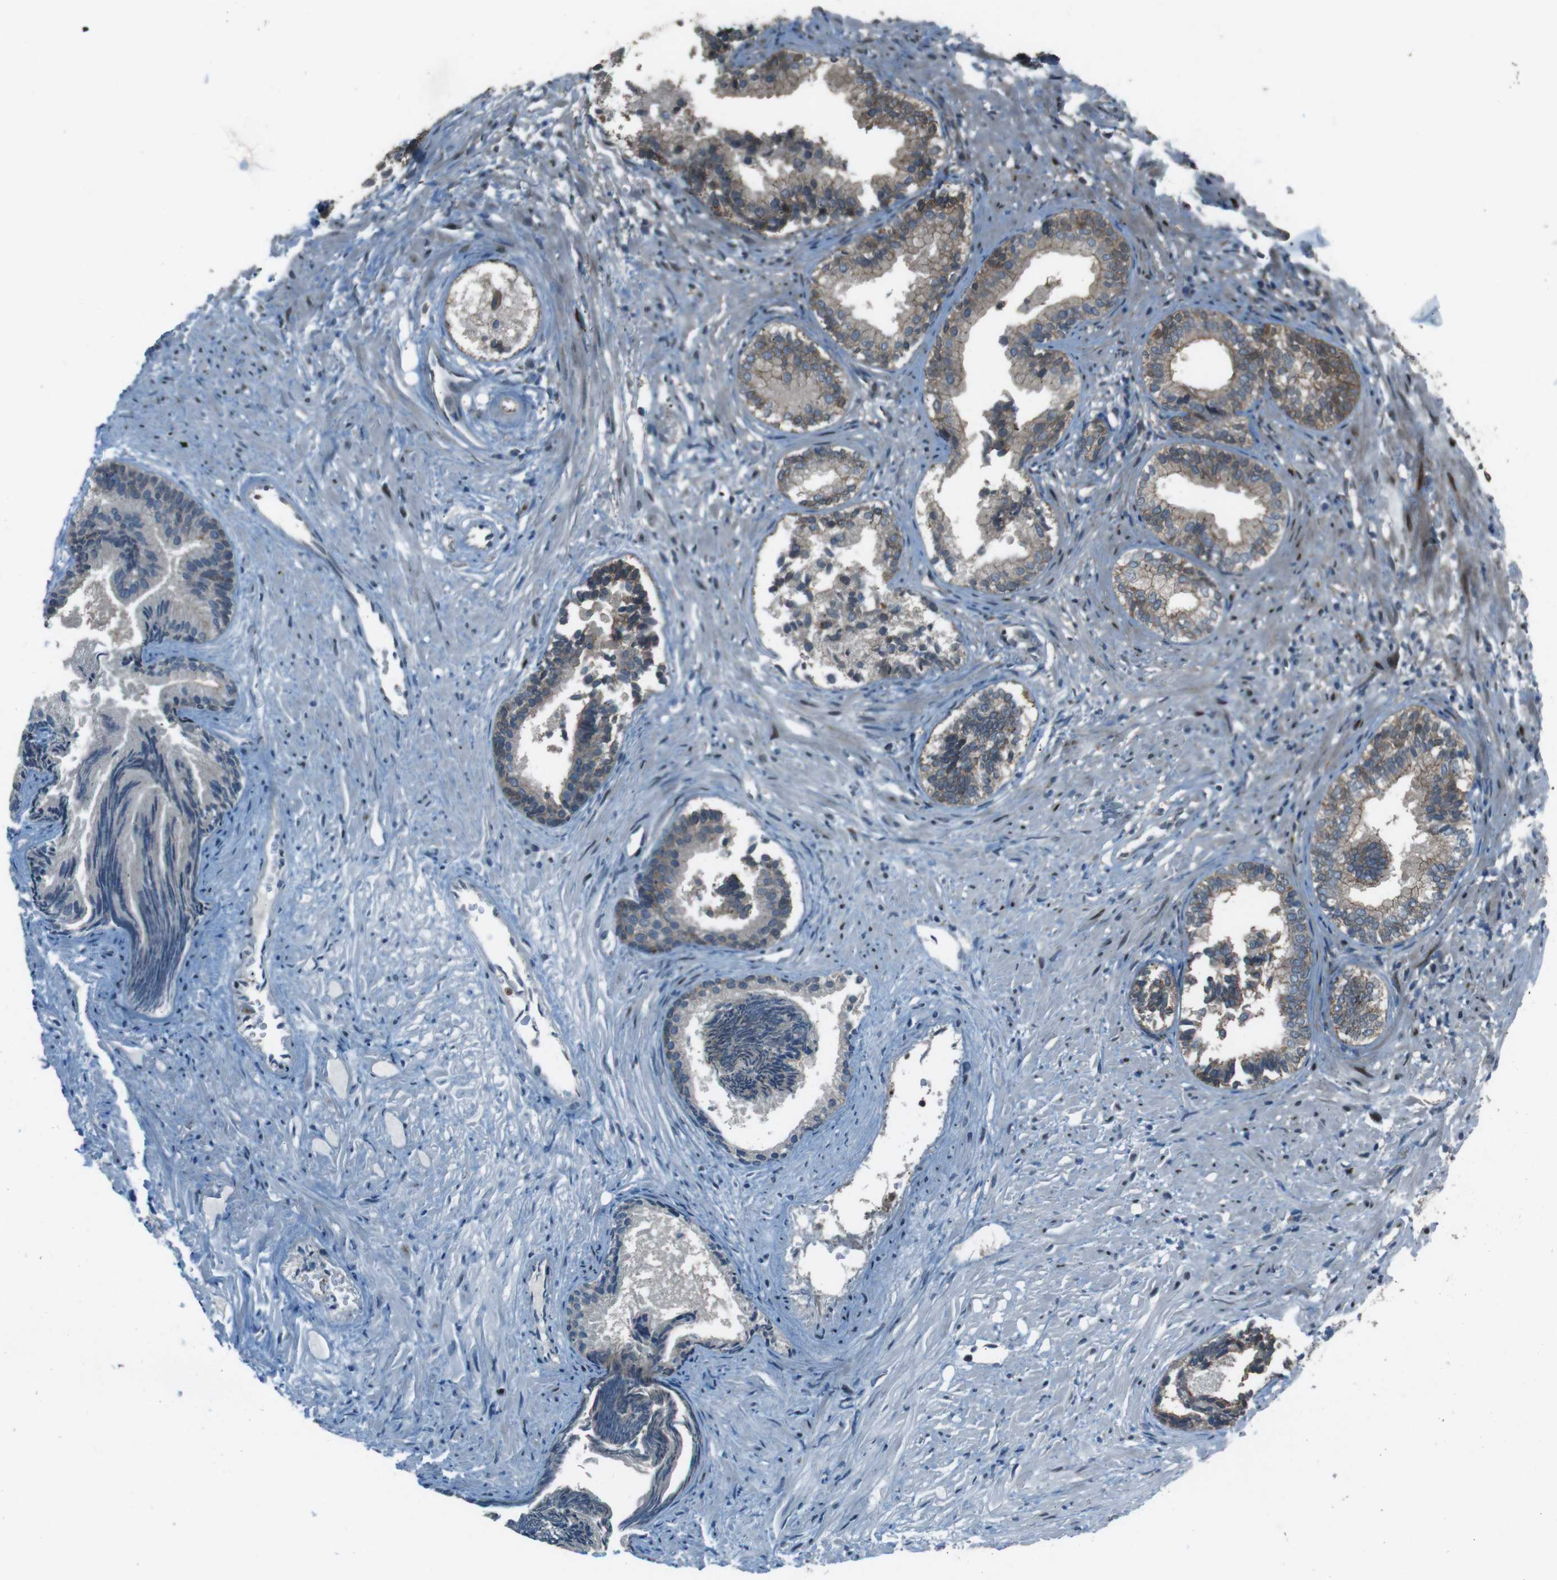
{"staining": {"intensity": "moderate", "quantity": "25%-75%", "location": "cytoplasmic/membranous"}, "tissue": "prostate", "cell_type": "Glandular cells", "image_type": "normal", "snomed": [{"axis": "morphology", "description": "Normal tissue, NOS"}, {"axis": "topography", "description": "Prostate"}], "caption": "A brown stain shows moderate cytoplasmic/membranous staining of a protein in glandular cells of normal human prostate. Immunohistochemistry (ihc) stains the protein in brown and the nuclei are stained blue.", "gene": "ZNF330", "patient": {"sex": "male", "age": 76}}